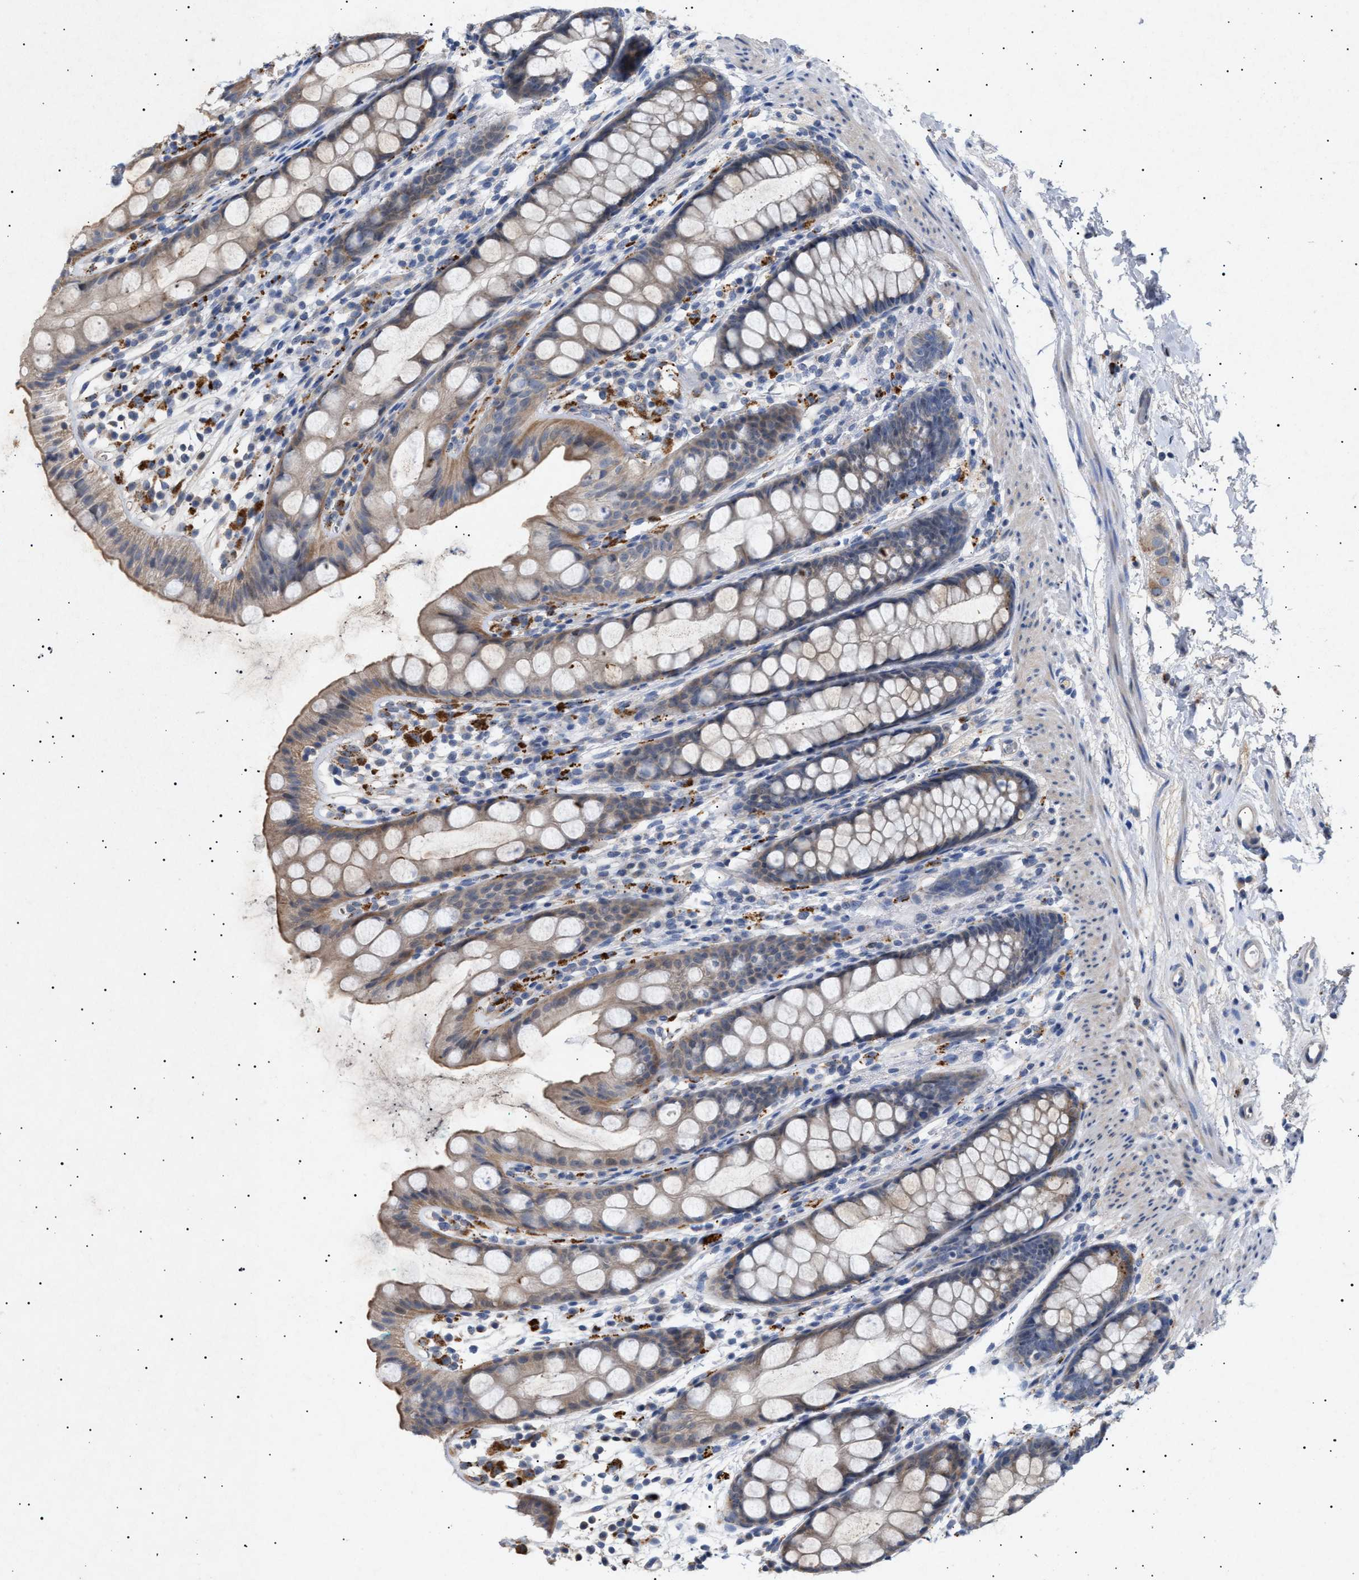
{"staining": {"intensity": "weak", "quantity": "25%-75%", "location": "cytoplasmic/membranous"}, "tissue": "rectum", "cell_type": "Glandular cells", "image_type": "normal", "snomed": [{"axis": "morphology", "description": "Normal tissue, NOS"}, {"axis": "topography", "description": "Rectum"}], "caption": "A histopathology image of human rectum stained for a protein shows weak cytoplasmic/membranous brown staining in glandular cells. Immunohistochemistry stains the protein of interest in brown and the nuclei are stained blue.", "gene": "SIRT5", "patient": {"sex": "female", "age": 65}}